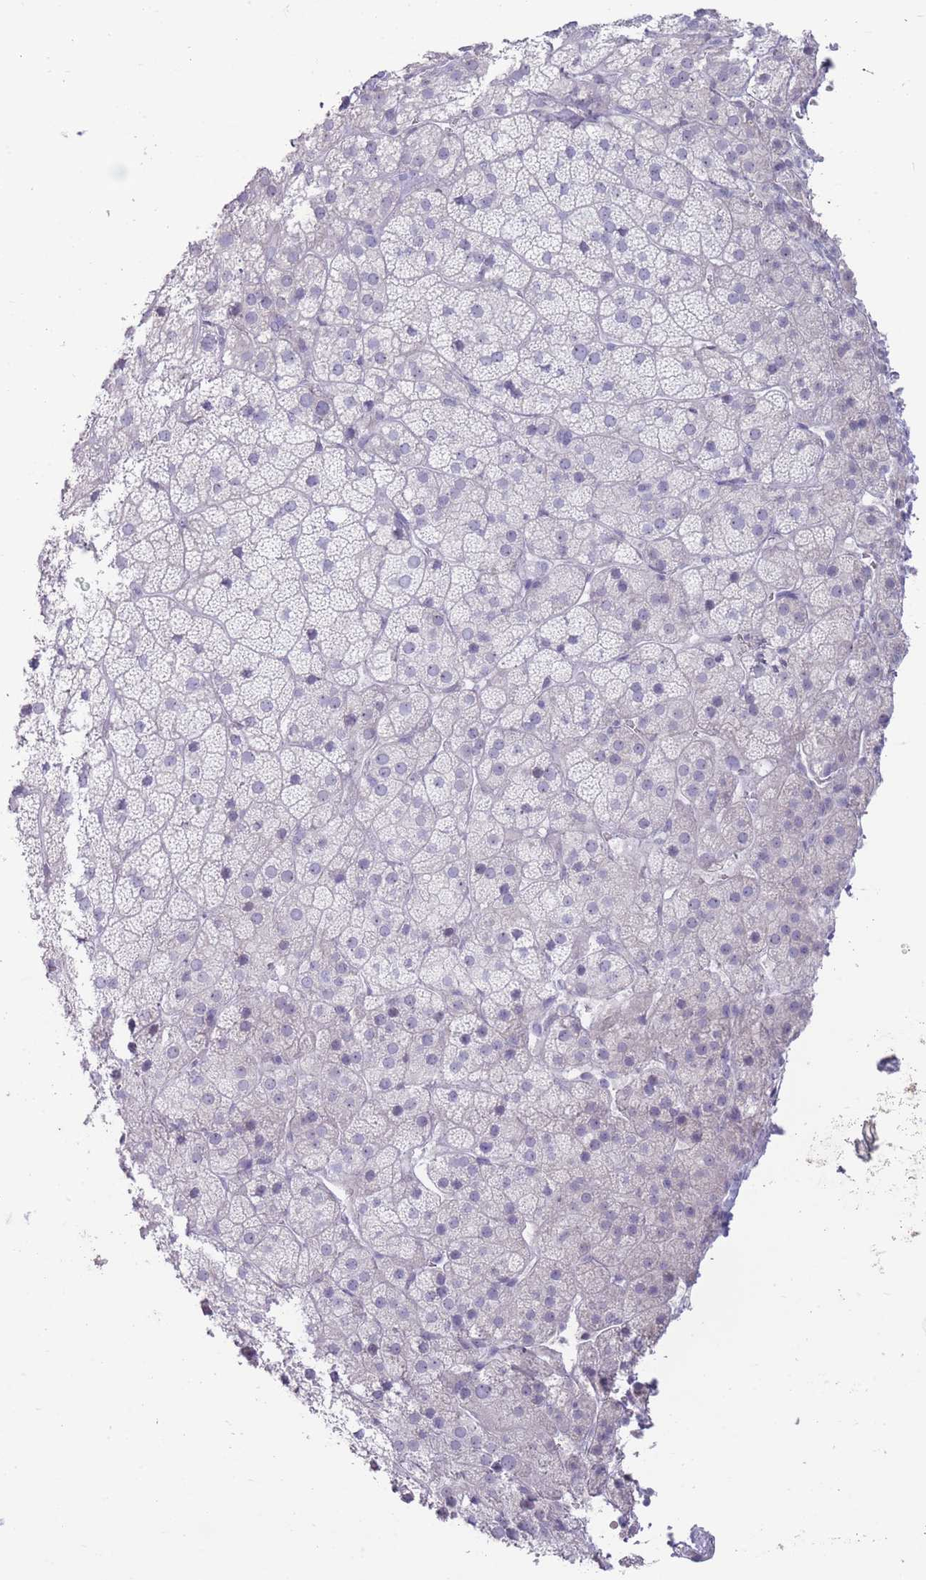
{"staining": {"intensity": "negative", "quantity": "none", "location": "none"}, "tissue": "adrenal gland", "cell_type": "Glandular cells", "image_type": "normal", "snomed": [{"axis": "morphology", "description": "Normal tissue, NOS"}, {"axis": "topography", "description": "Adrenal gland"}], "caption": "A high-resolution image shows immunohistochemistry (IHC) staining of benign adrenal gland, which reveals no significant staining in glandular cells.", "gene": "PAIP2B", "patient": {"sex": "female", "age": 70}}